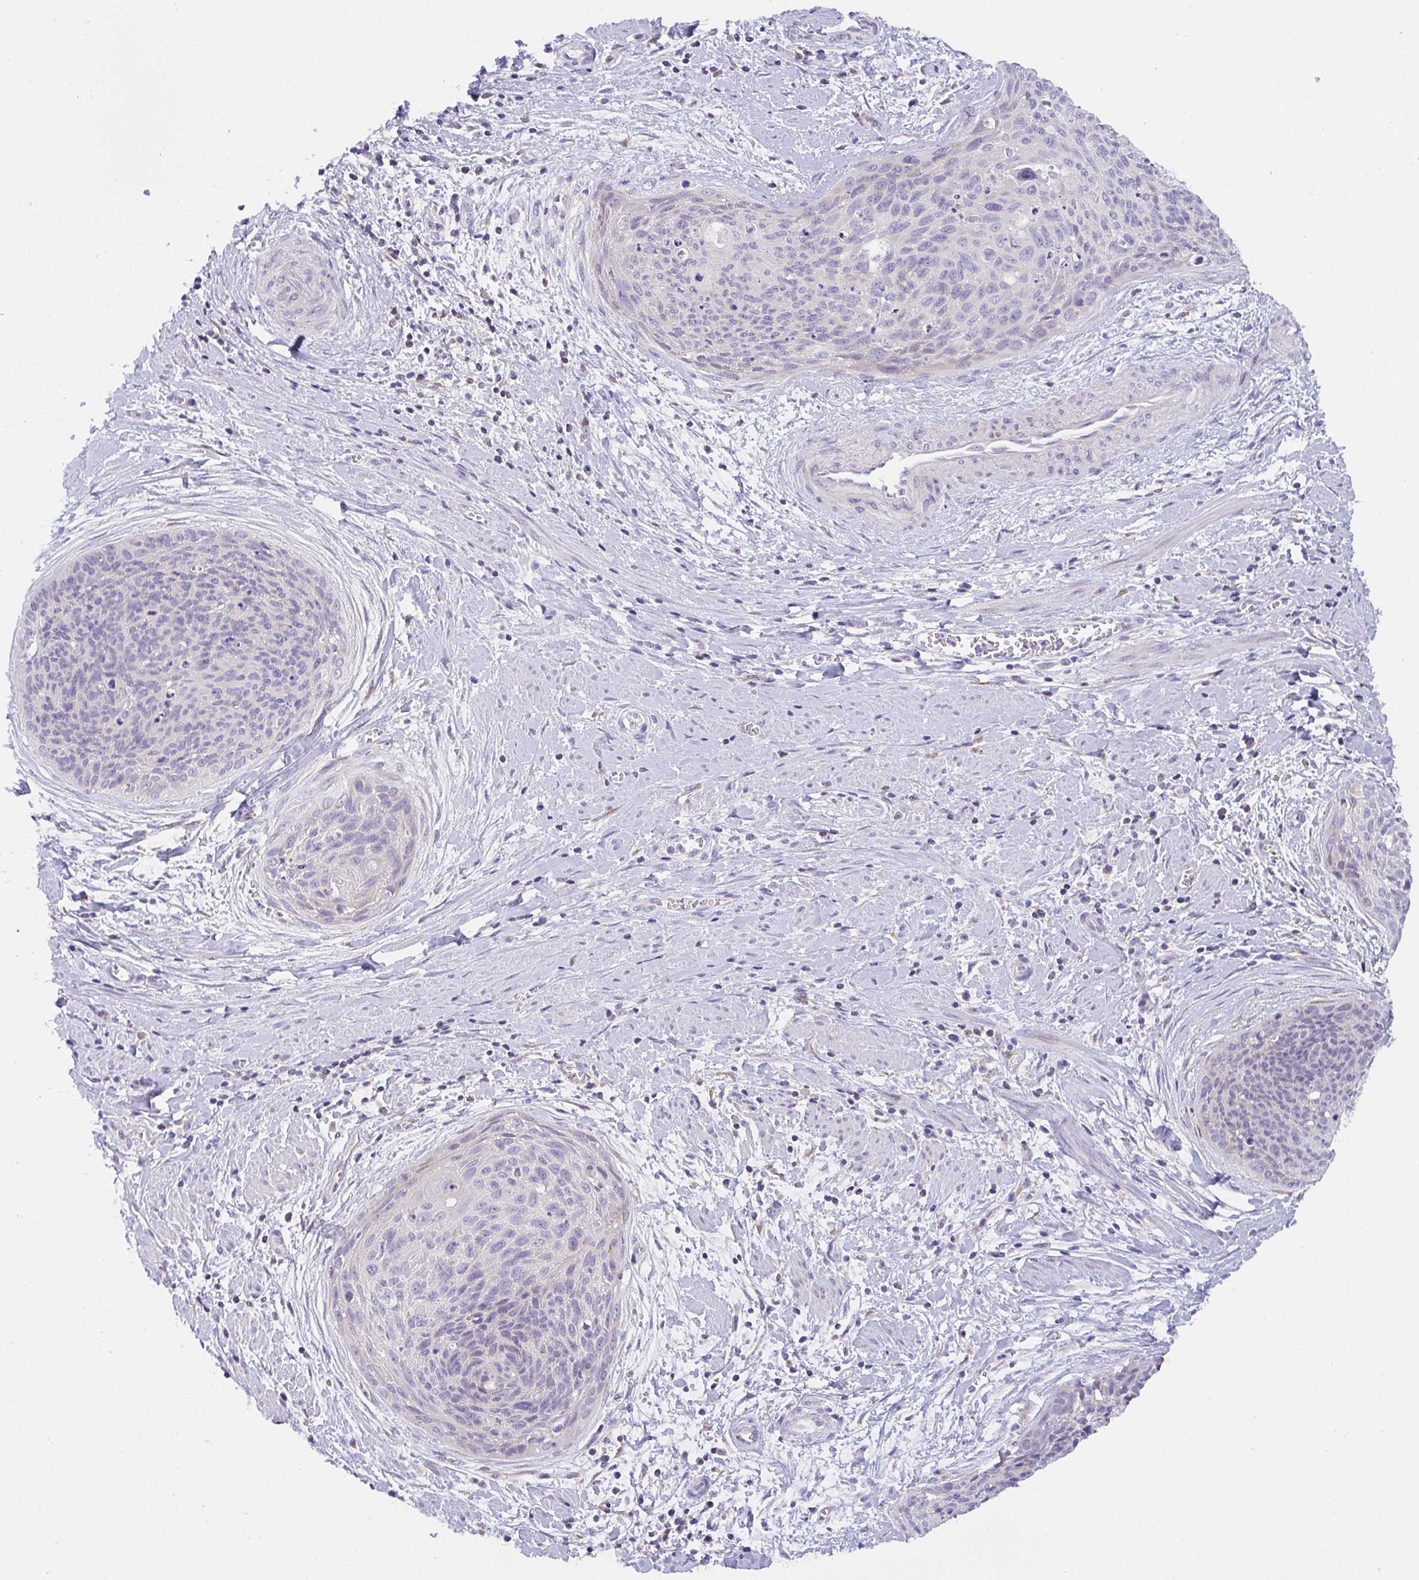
{"staining": {"intensity": "negative", "quantity": "none", "location": "none"}, "tissue": "cervical cancer", "cell_type": "Tumor cells", "image_type": "cancer", "snomed": [{"axis": "morphology", "description": "Squamous cell carcinoma, NOS"}, {"axis": "topography", "description": "Cervix"}], "caption": "Histopathology image shows no significant protein staining in tumor cells of cervical squamous cell carcinoma.", "gene": "MIA3", "patient": {"sex": "female", "age": 55}}